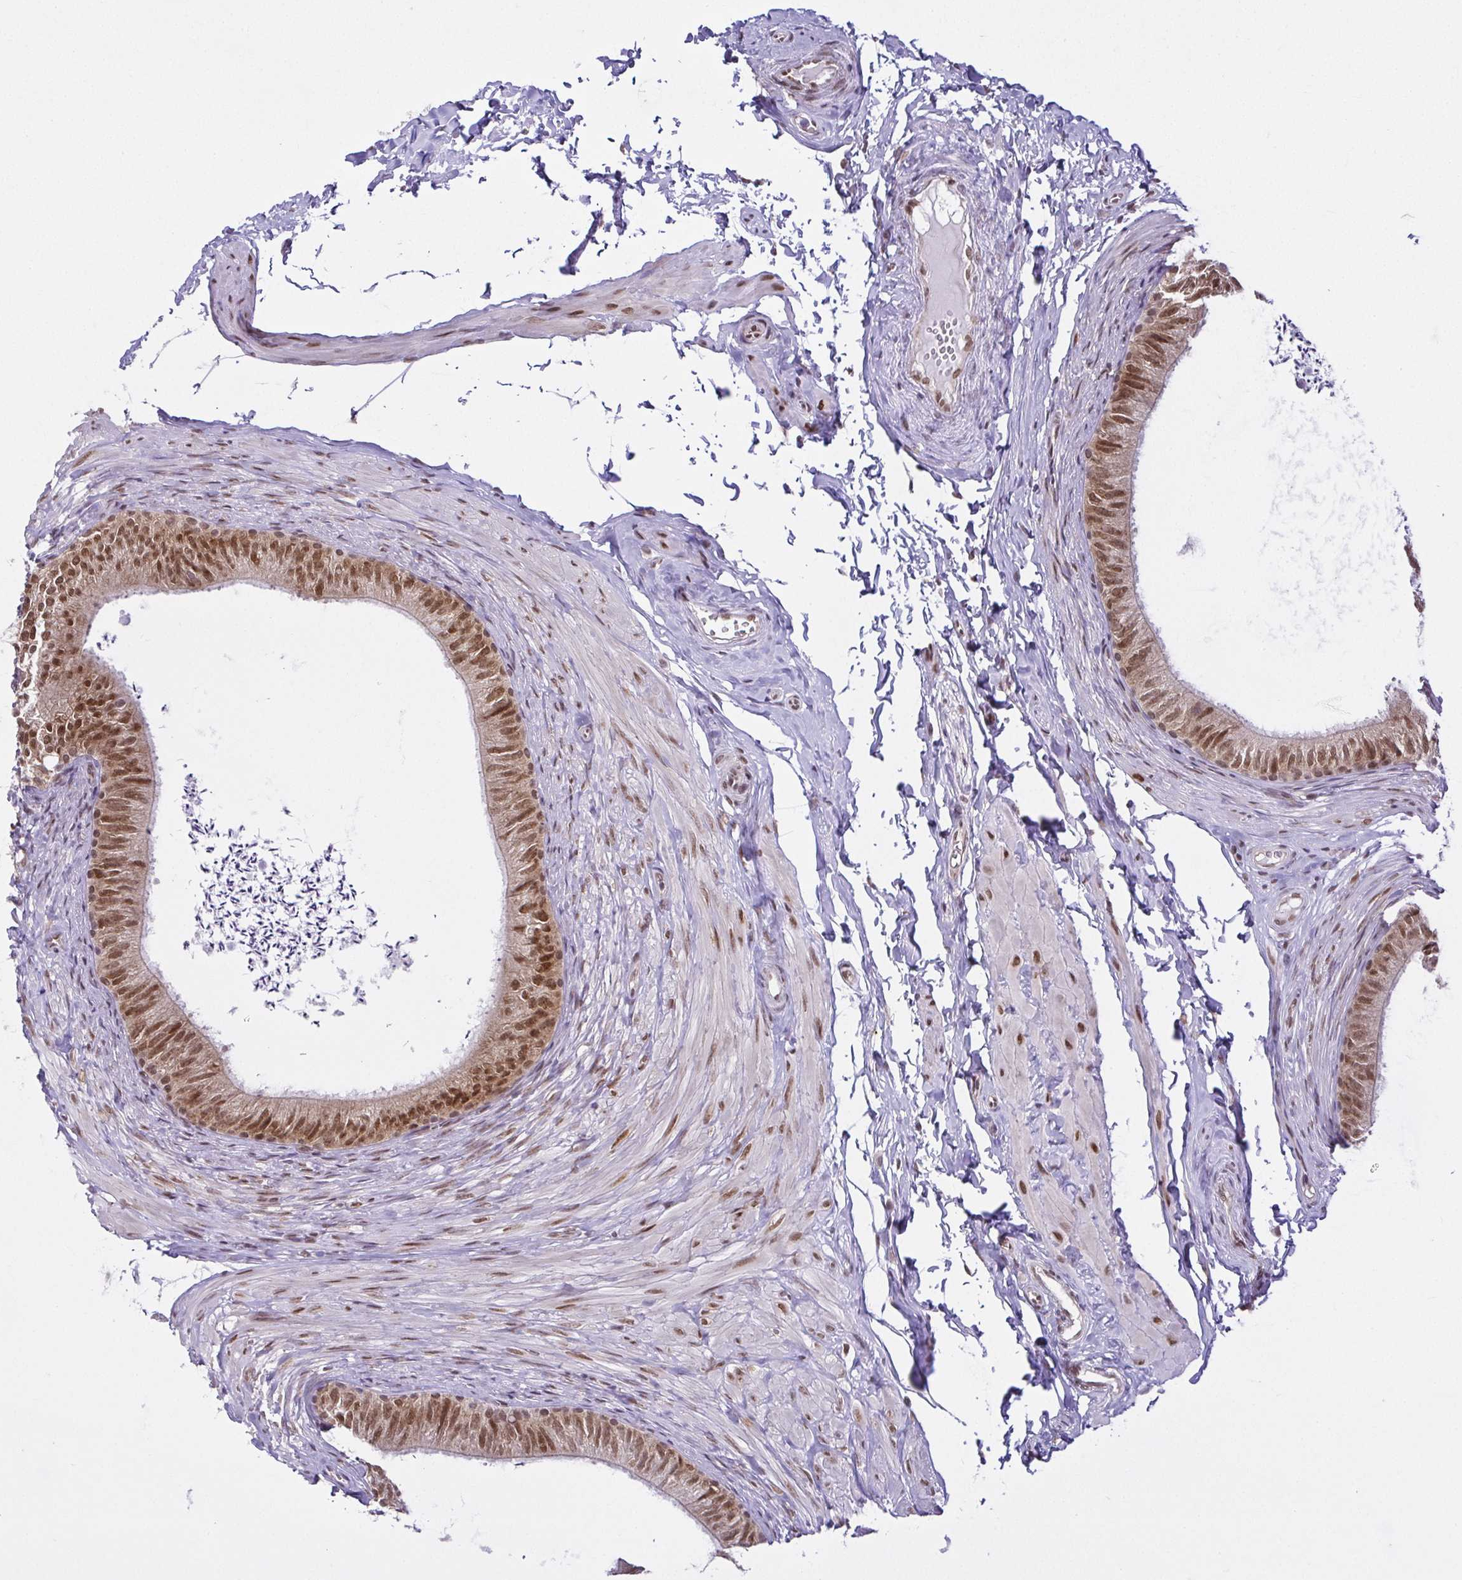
{"staining": {"intensity": "moderate", "quantity": ">75%", "location": "nuclear"}, "tissue": "epididymis", "cell_type": "Glandular cells", "image_type": "normal", "snomed": [{"axis": "morphology", "description": "Normal tissue, NOS"}, {"axis": "topography", "description": "Epididymis, spermatic cord, NOS"}, {"axis": "topography", "description": "Epididymis"}, {"axis": "topography", "description": "Peripheral nerve tissue"}], "caption": "IHC (DAB) staining of unremarkable epididymis demonstrates moderate nuclear protein expression in about >75% of glandular cells. (DAB = brown stain, brightfield microscopy at high magnification).", "gene": "RBM3", "patient": {"sex": "male", "age": 29}}